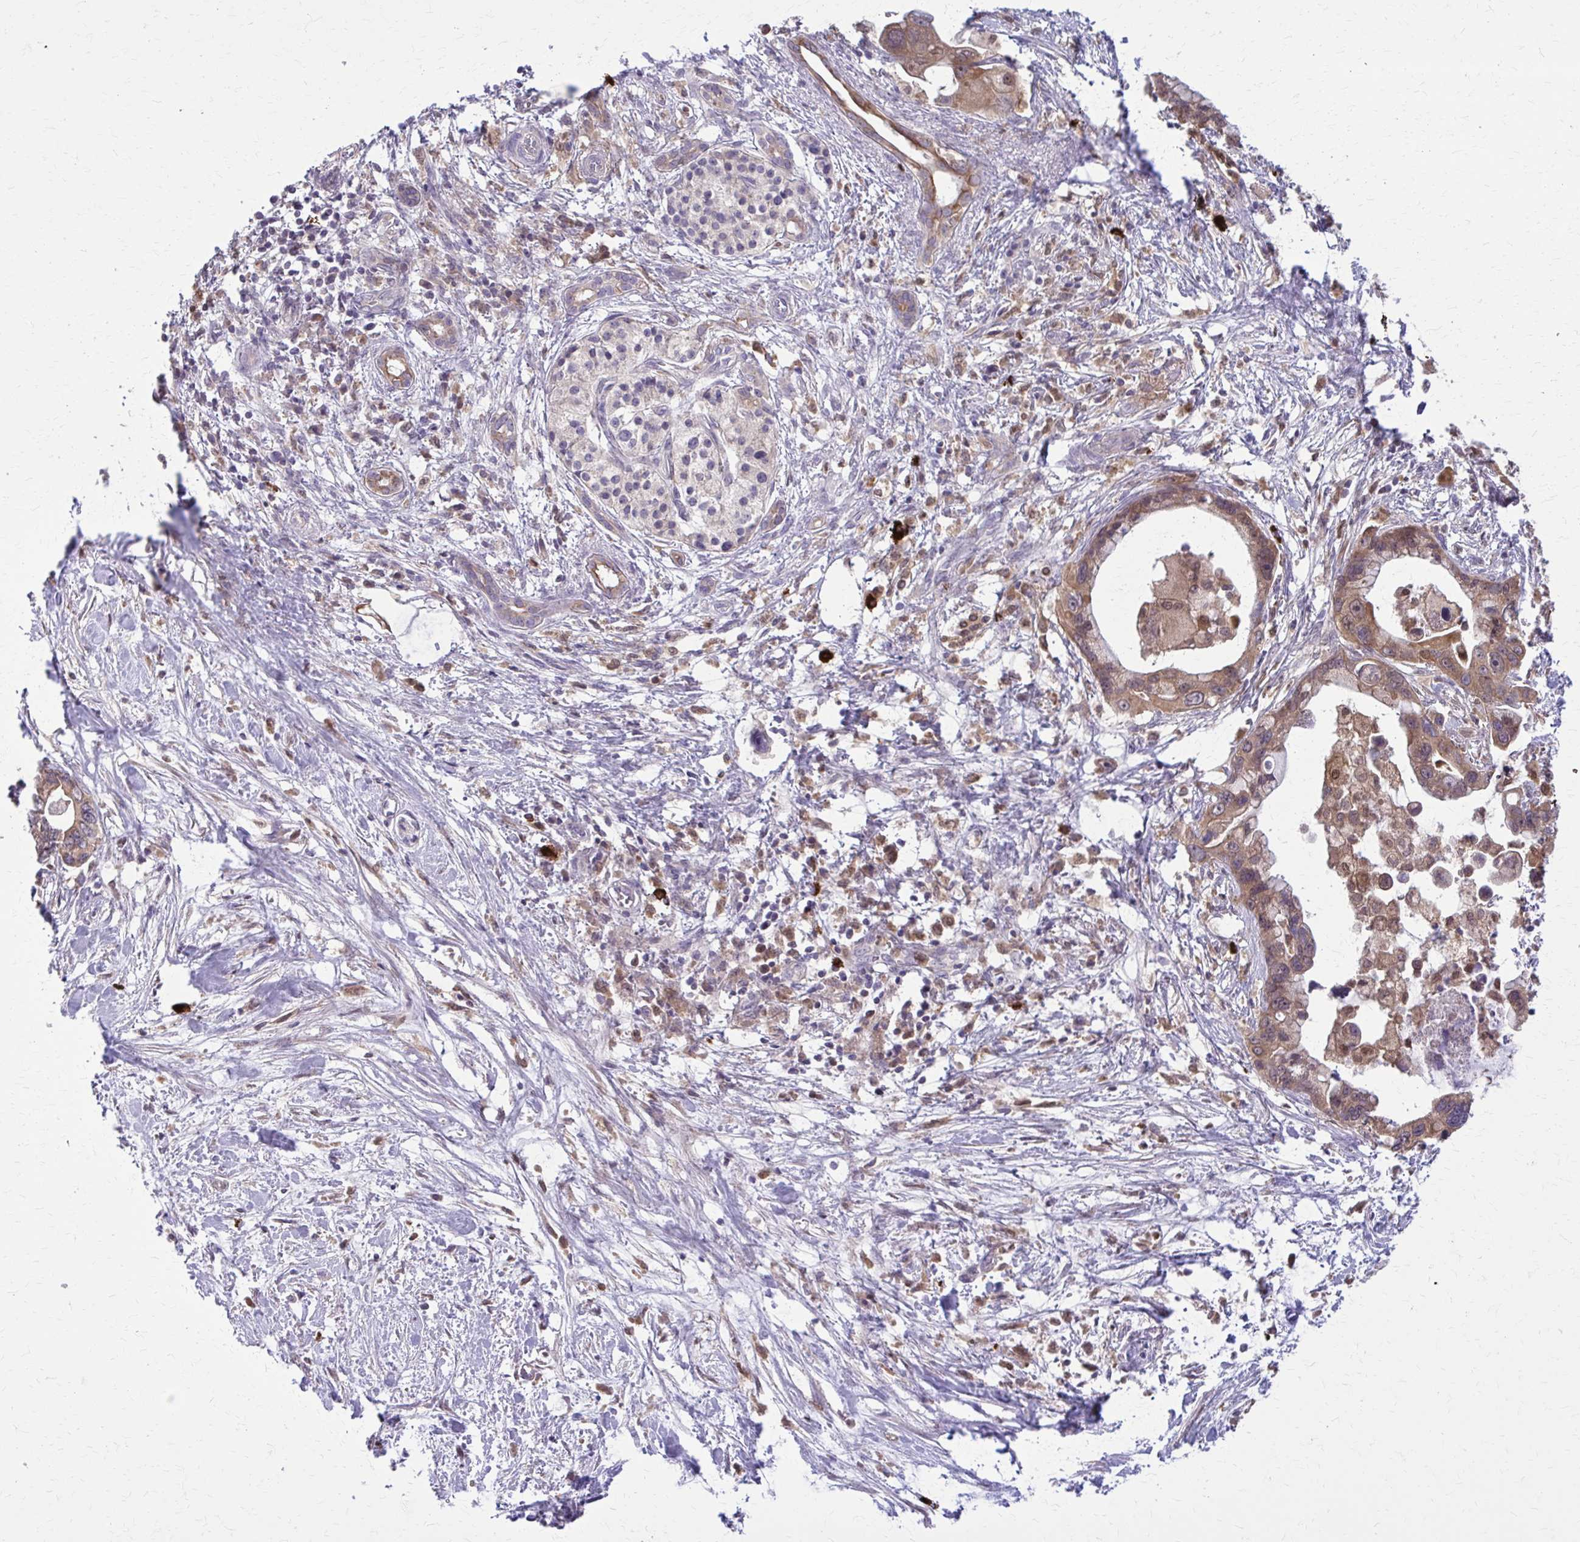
{"staining": {"intensity": "moderate", "quantity": ">75%", "location": "cytoplasmic/membranous"}, "tissue": "pancreatic cancer", "cell_type": "Tumor cells", "image_type": "cancer", "snomed": [{"axis": "morphology", "description": "Adenocarcinoma, NOS"}, {"axis": "topography", "description": "Pancreas"}], "caption": "Immunohistochemical staining of pancreatic adenocarcinoma shows medium levels of moderate cytoplasmic/membranous staining in approximately >75% of tumor cells.", "gene": "NRBF2", "patient": {"sex": "female", "age": 83}}